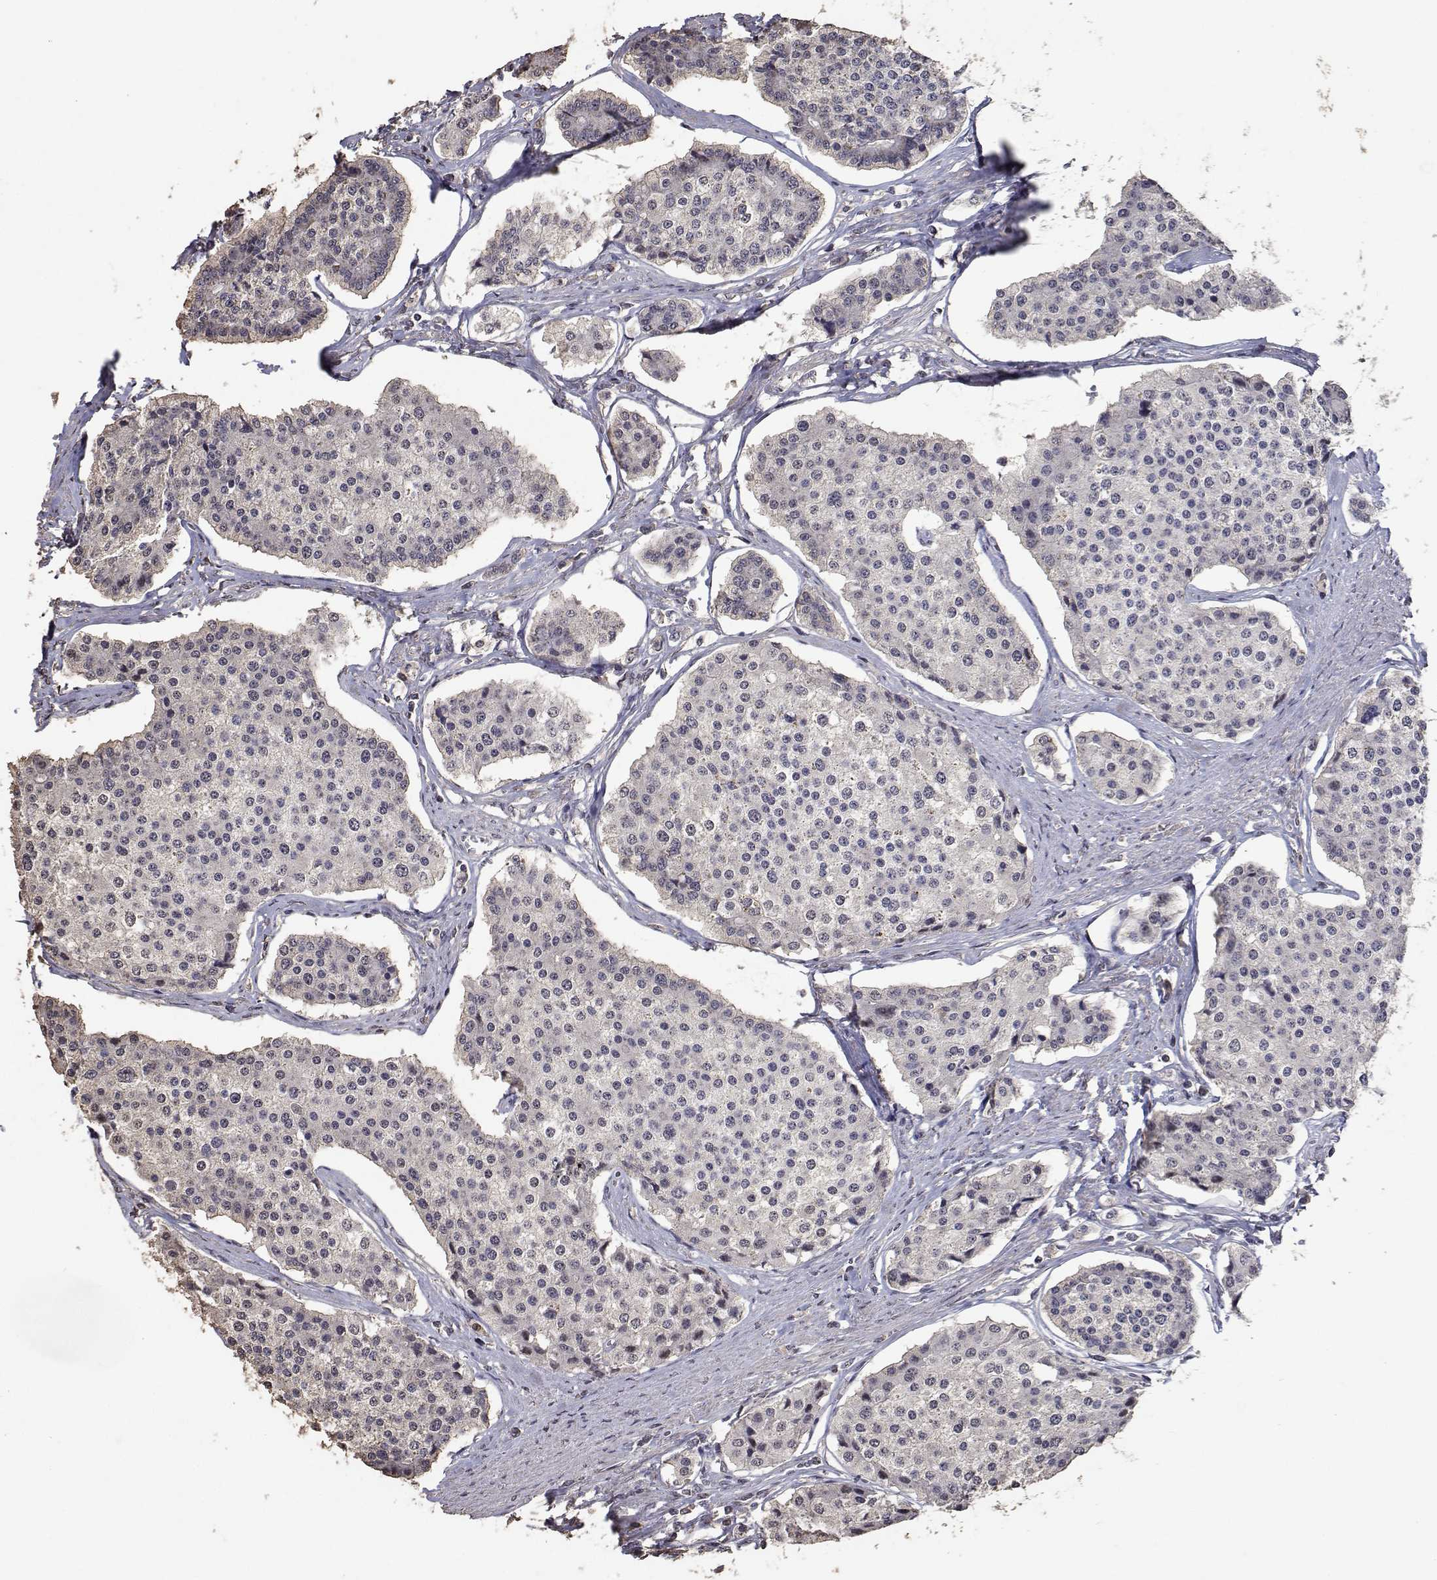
{"staining": {"intensity": "negative", "quantity": "none", "location": "none"}, "tissue": "carcinoid", "cell_type": "Tumor cells", "image_type": "cancer", "snomed": [{"axis": "morphology", "description": "Carcinoid, malignant, NOS"}, {"axis": "topography", "description": "Small intestine"}], "caption": "High magnification brightfield microscopy of carcinoid (malignant) stained with DAB (brown) and counterstained with hematoxylin (blue): tumor cells show no significant expression.", "gene": "RBPJL", "patient": {"sex": "female", "age": 65}}